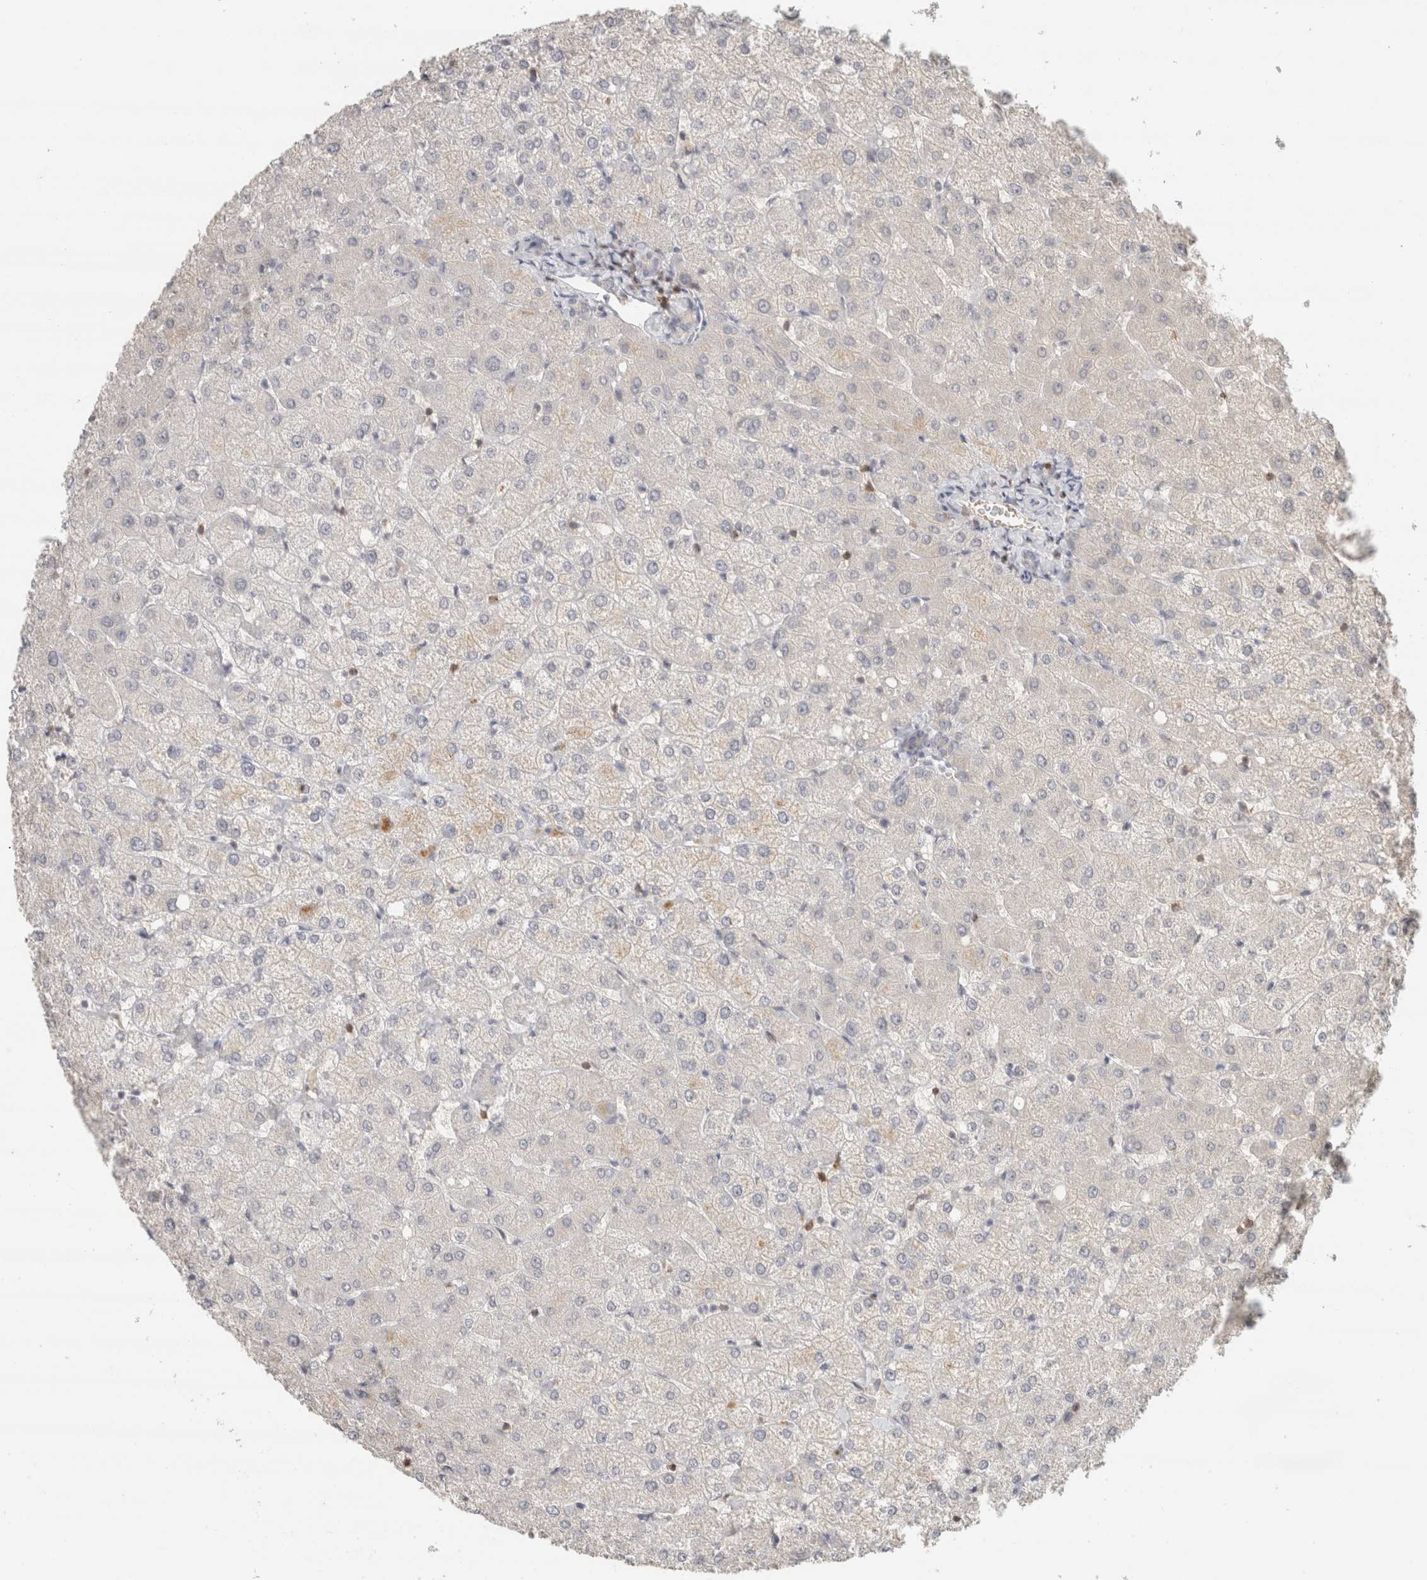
{"staining": {"intensity": "negative", "quantity": "none", "location": "none"}, "tissue": "liver", "cell_type": "Cholangiocytes", "image_type": "normal", "snomed": [{"axis": "morphology", "description": "Normal tissue, NOS"}, {"axis": "topography", "description": "Liver"}], "caption": "Immunohistochemistry (IHC) photomicrograph of benign liver: liver stained with DAB displays no significant protein positivity in cholangiocytes.", "gene": "TRAT1", "patient": {"sex": "female", "age": 54}}